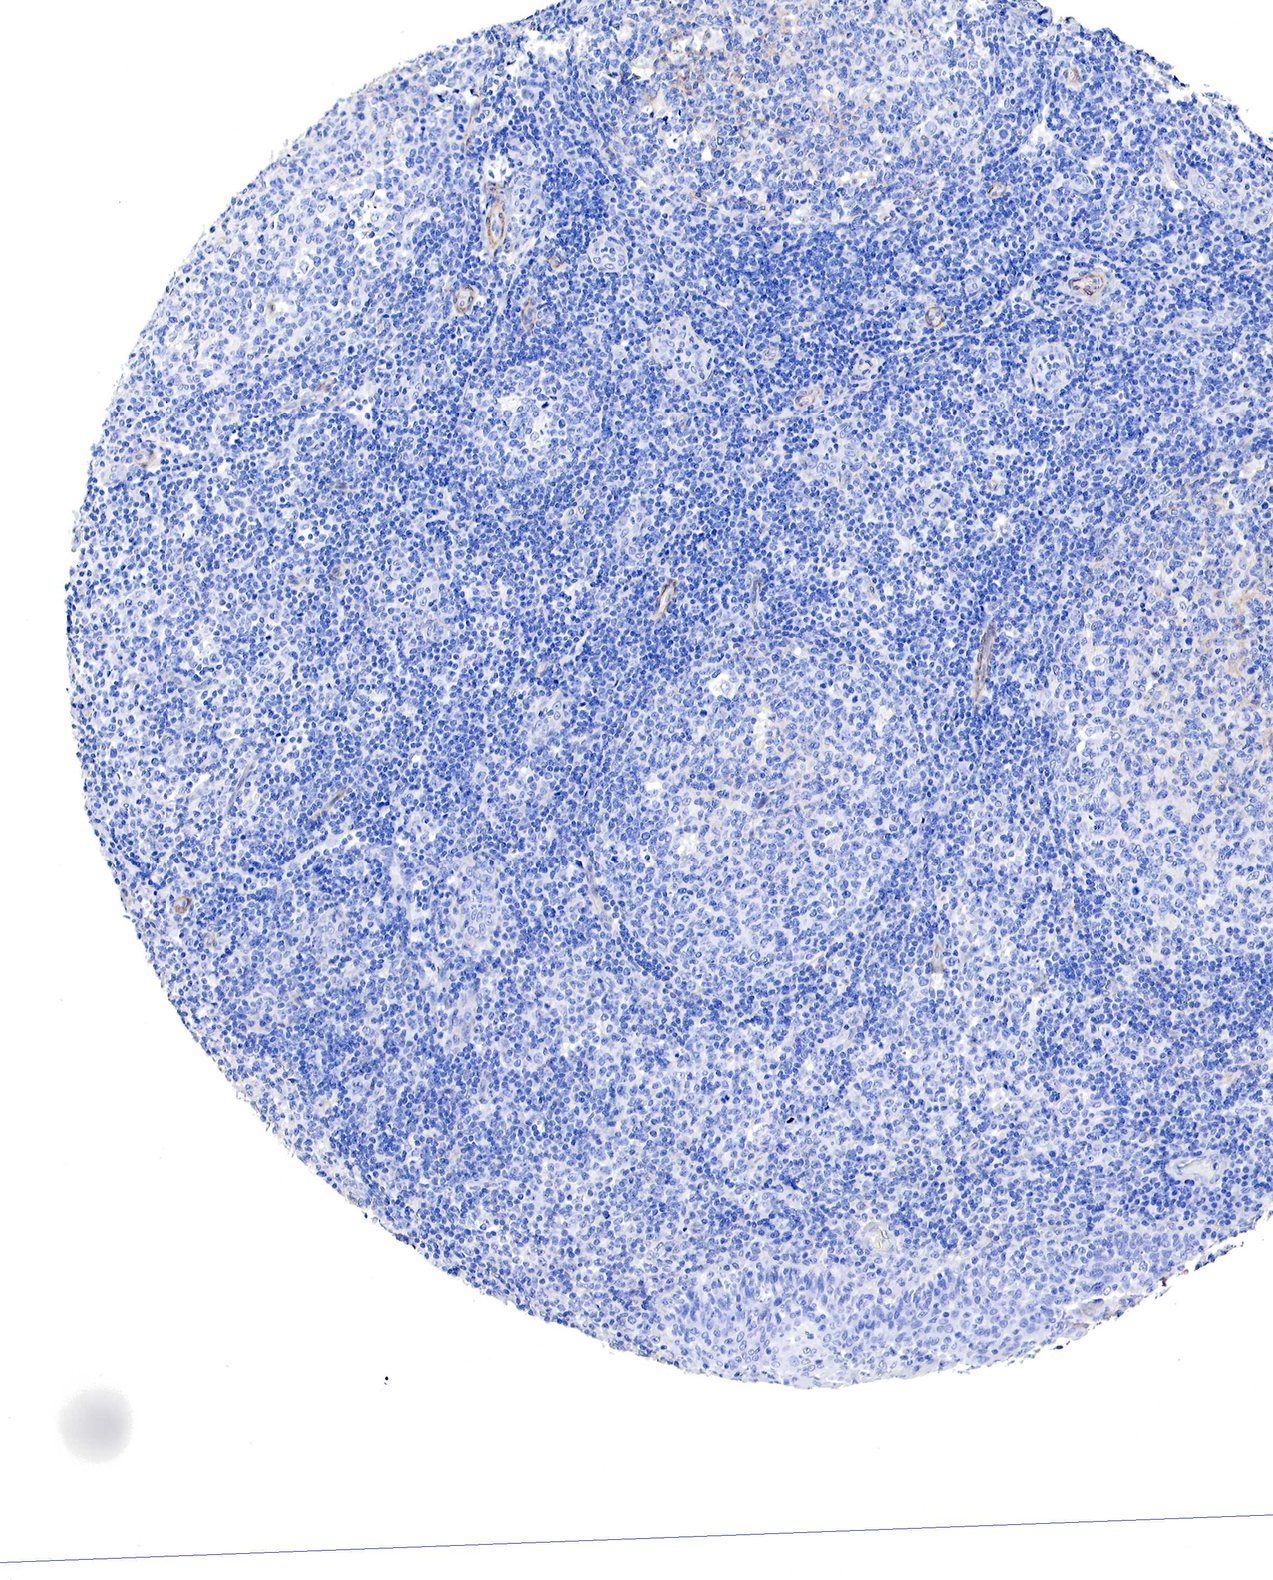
{"staining": {"intensity": "negative", "quantity": "none", "location": "none"}, "tissue": "tonsil", "cell_type": "Germinal center cells", "image_type": "normal", "snomed": [{"axis": "morphology", "description": "Normal tissue, NOS"}, {"axis": "topography", "description": "Tonsil"}], "caption": "Protein analysis of unremarkable tonsil reveals no significant staining in germinal center cells.", "gene": "TPM1", "patient": {"sex": "female", "age": 3}}